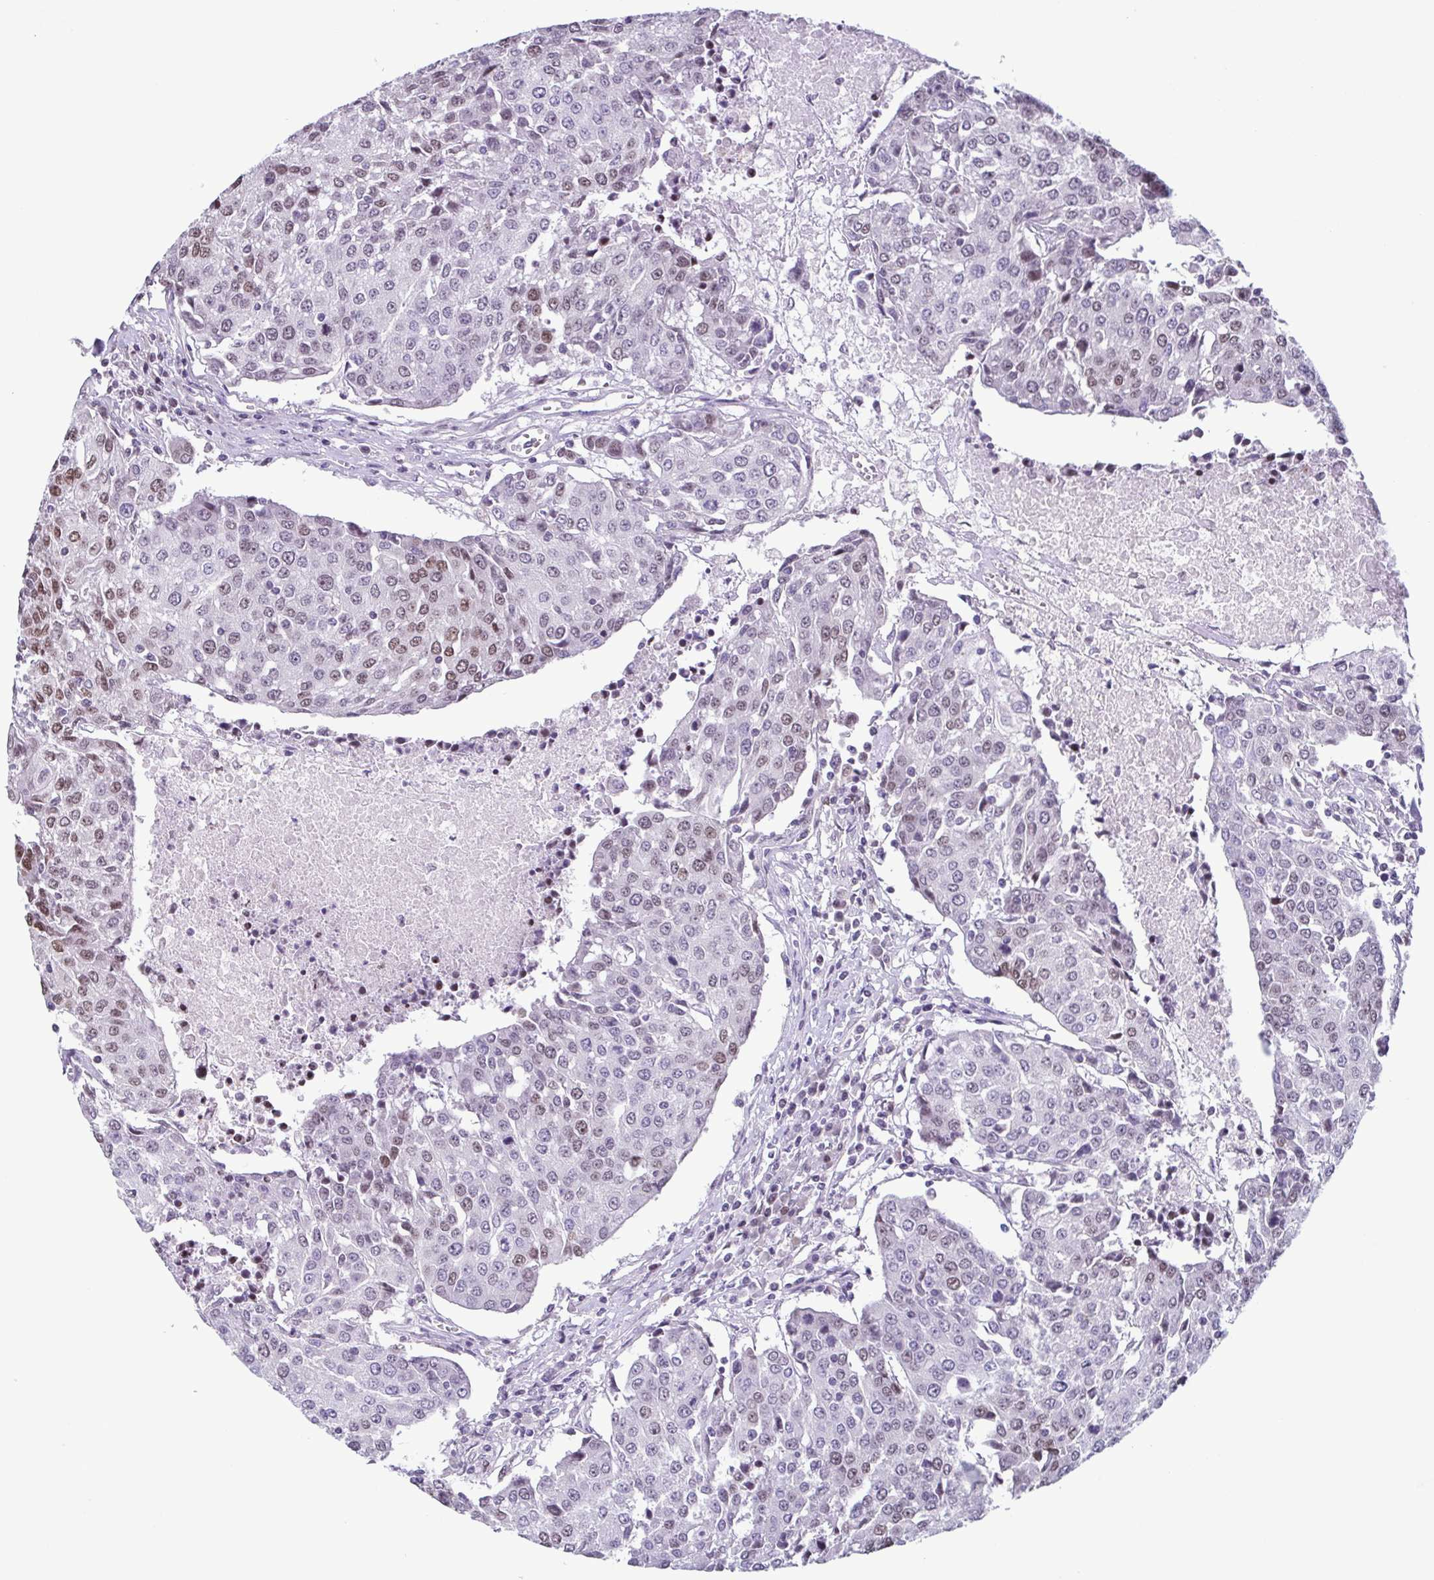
{"staining": {"intensity": "weak", "quantity": "<25%", "location": "nuclear"}, "tissue": "urothelial cancer", "cell_type": "Tumor cells", "image_type": "cancer", "snomed": [{"axis": "morphology", "description": "Urothelial carcinoma, High grade"}, {"axis": "topography", "description": "Urinary bladder"}], "caption": "Immunohistochemistry histopathology image of neoplastic tissue: human urothelial cancer stained with DAB exhibits no significant protein expression in tumor cells.", "gene": "IRF1", "patient": {"sex": "female", "age": 85}}